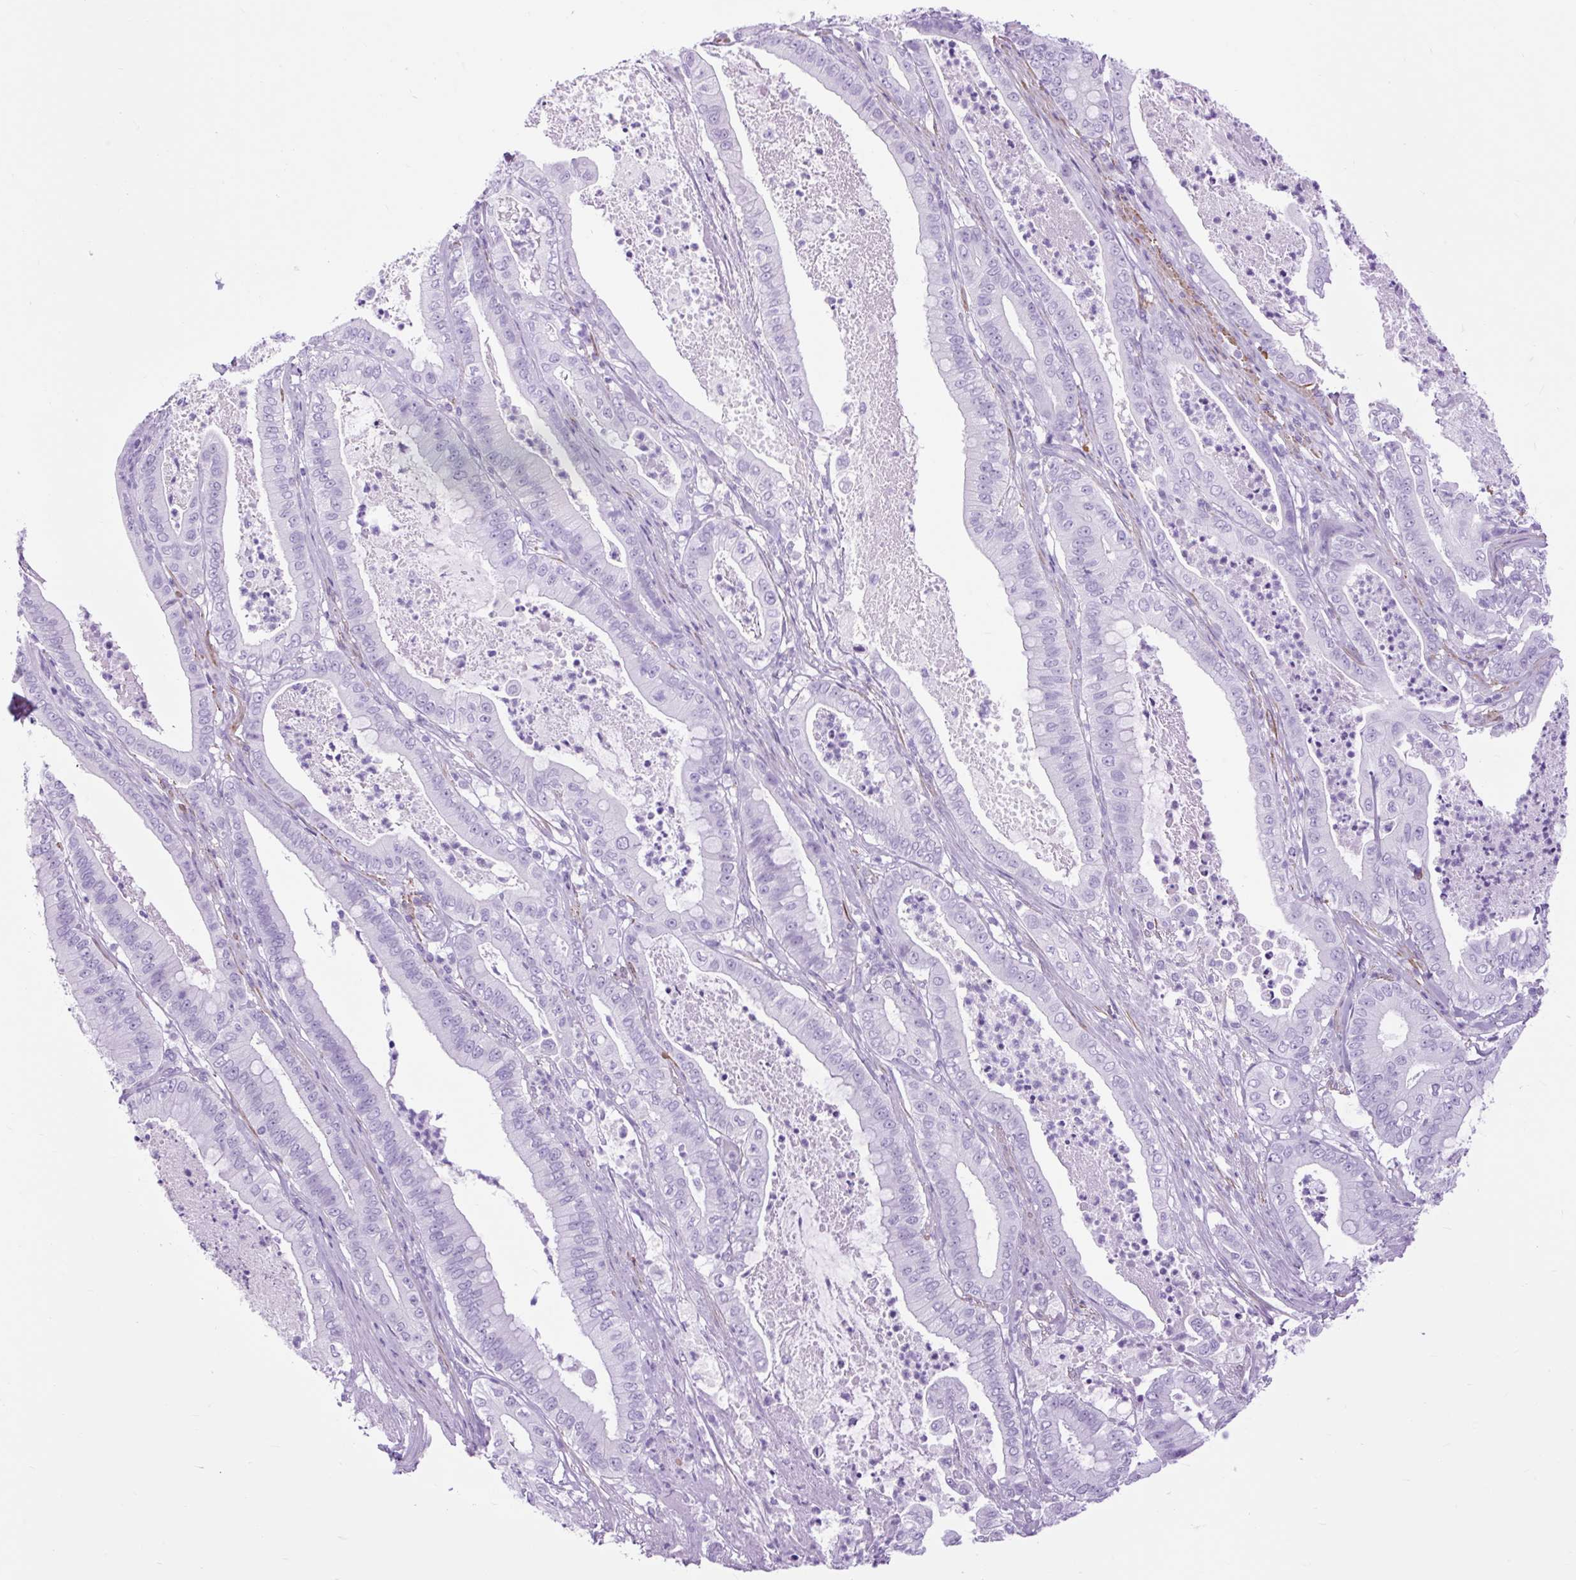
{"staining": {"intensity": "negative", "quantity": "none", "location": "none"}, "tissue": "pancreatic cancer", "cell_type": "Tumor cells", "image_type": "cancer", "snomed": [{"axis": "morphology", "description": "Adenocarcinoma, NOS"}, {"axis": "topography", "description": "Pancreas"}], "caption": "Immunohistochemical staining of human adenocarcinoma (pancreatic) exhibits no significant expression in tumor cells. (DAB (3,3'-diaminobenzidine) immunohistochemistry (IHC) visualized using brightfield microscopy, high magnification).", "gene": "DPP6", "patient": {"sex": "male", "age": 71}}